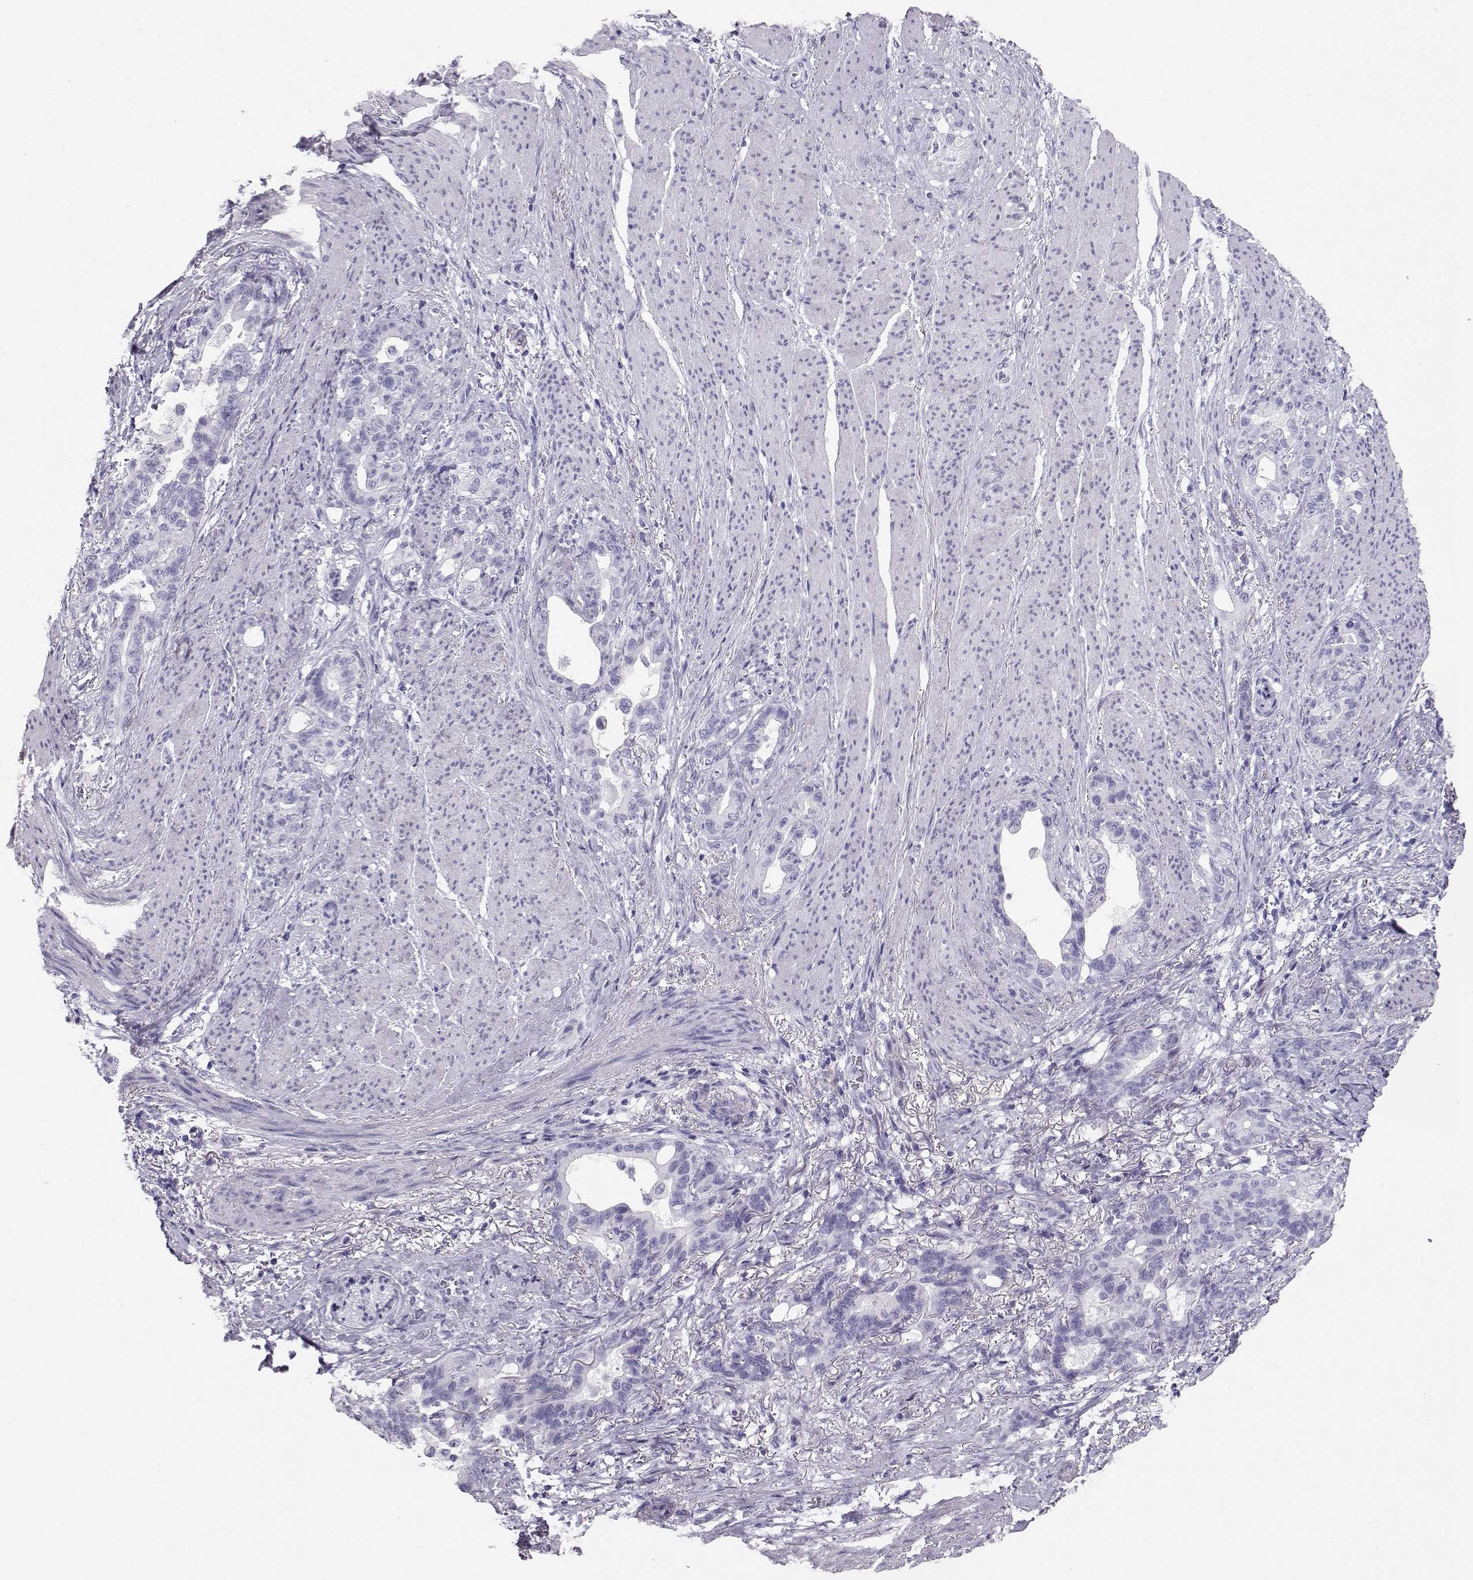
{"staining": {"intensity": "negative", "quantity": "none", "location": "none"}, "tissue": "stomach cancer", "cell_type": "Tumor cells", "image_type": "cancer", "snomed": [{"axis": "morphology", "description": "Normal tissue, NOS"}, {"axis": "morphology", "description": "Adenocarcinoma, NOS"}, {"axis": "topography", "description": "Esophagus"}, {"axis": "topography", "description": "Stomach, upper"}], "caption": "Photomicrograph shows no protein staining in tumor cells of stomach cancer tissue. (Brightfield microscopy of DAB immunohistochemistry (IHC) at high magnification).", "gene": "RD3", "patient": {"sex": "male", "age": 62}}